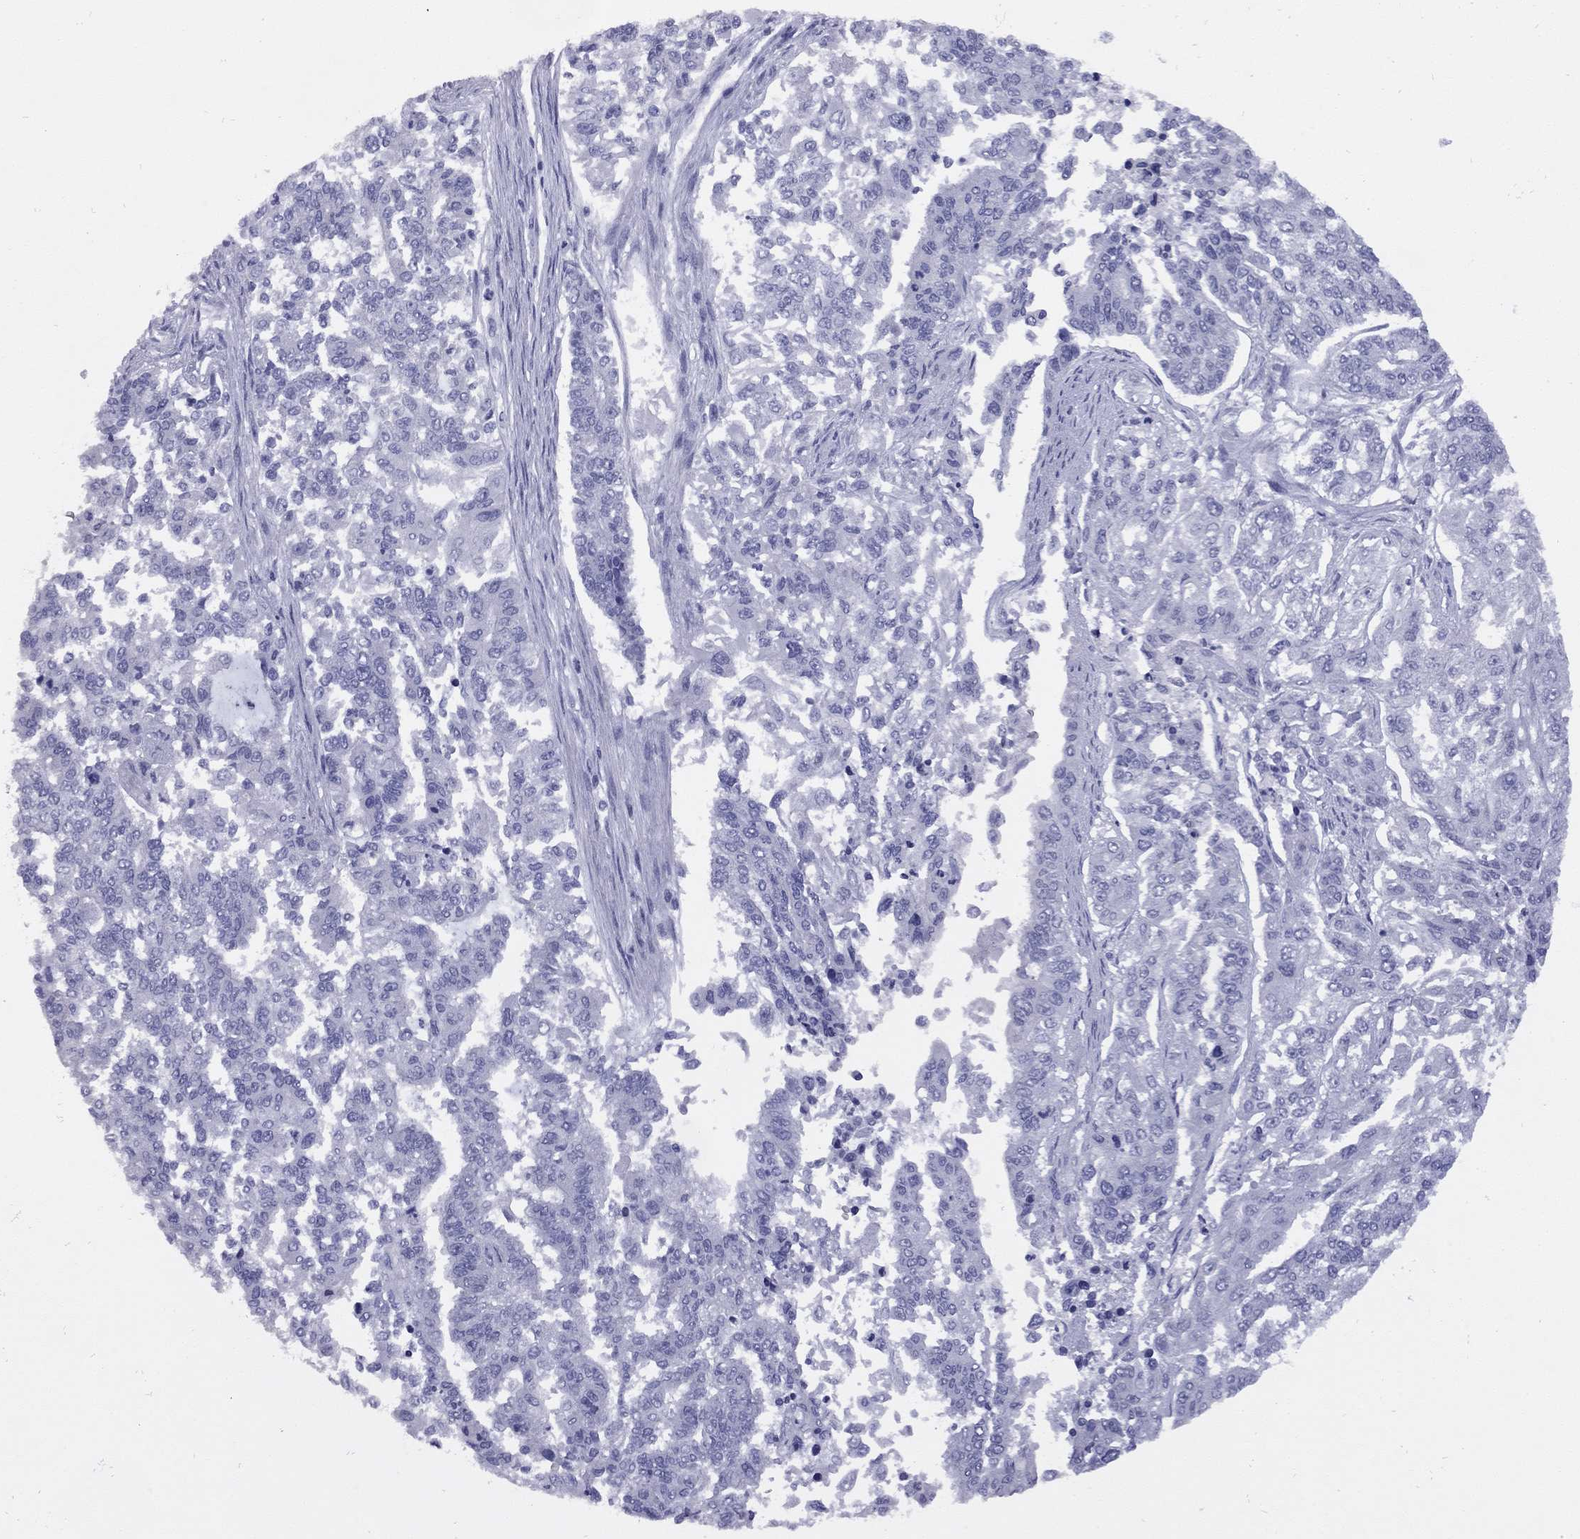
{"staining": {"intensity": "negative", "quantity": "none", "location": "none"}, "tissue": "endometrial cancer", "cell_type": "Tumor cells", "image_type": "cancer", "snomed": [{"axis": "morphology", "description": "Adenocarcinoma, NOS"}, {"axis": "topography", "description": "Uterus"}], "caption": "DAB (3,3'-diaminobenzidine) immunohistochemical staining of human endometrial cancer demonstrates no significant positivity in tumor cells. (Stains: DAB immunohistochemistry (IHC) with hematoxylin counter stain, Microscopy: brightfield microscopy at high magnification).", "gene": "EPPIN", "patient": {"sex": "female", "age": 59}}